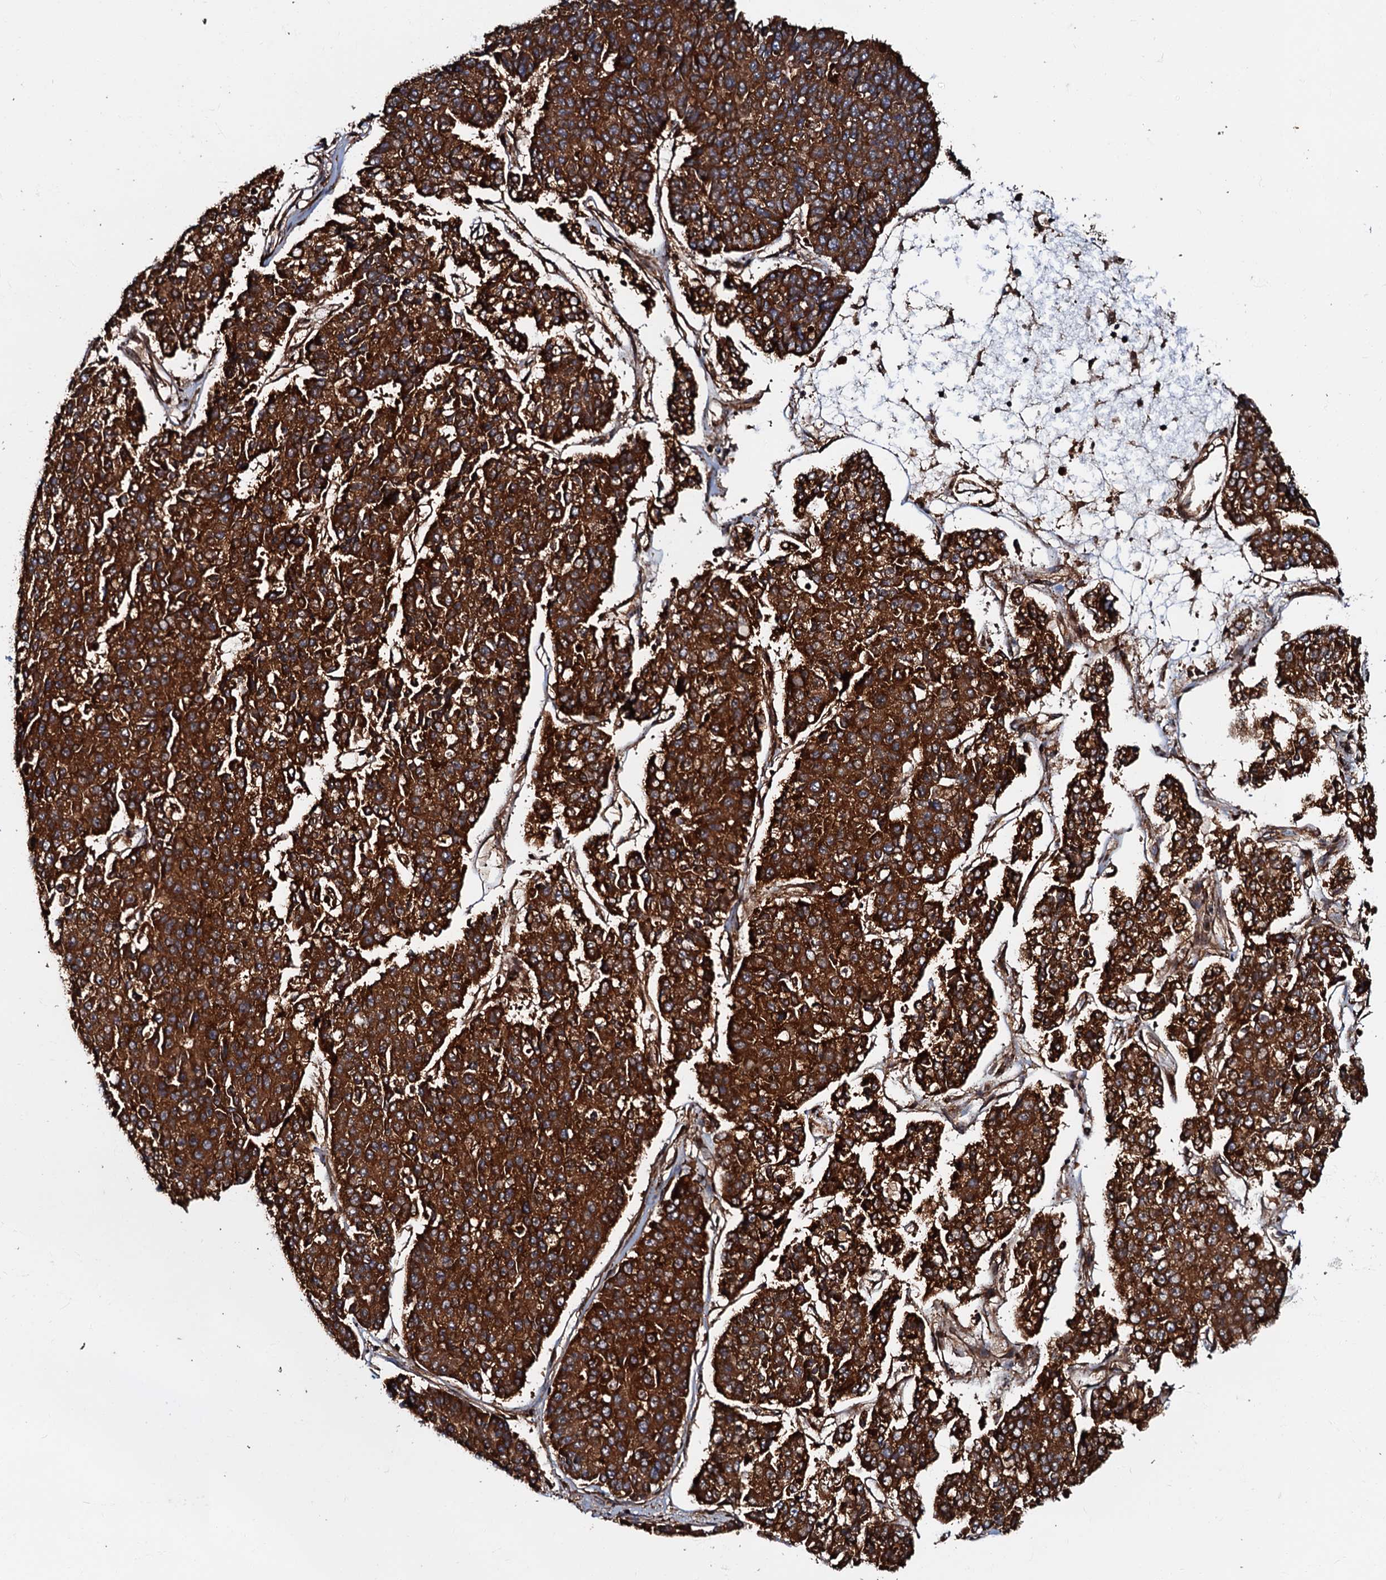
{"staining": {"intensity": "strong", "quantity": ">75%", "location": "cytoplasmic/membranous"}, "tissue": "pancreatic cancer", "cell_type": "Tumor cells", "image_type": "cancer", "snomed": [{"axis": "morphology", "description": "Adenocarcinoma, NOS"}, {"axis": "topography", "description": "Pancreas"}], "caption": "Immunohistochemical staining of human adenocarcinoma (pancreatic) reveals strong cytoplasmic/membranous protein expression in about >75% of tumor cells.", "gene": "BLOC1S6", "patient": {"sex": "male", "age": 50}}